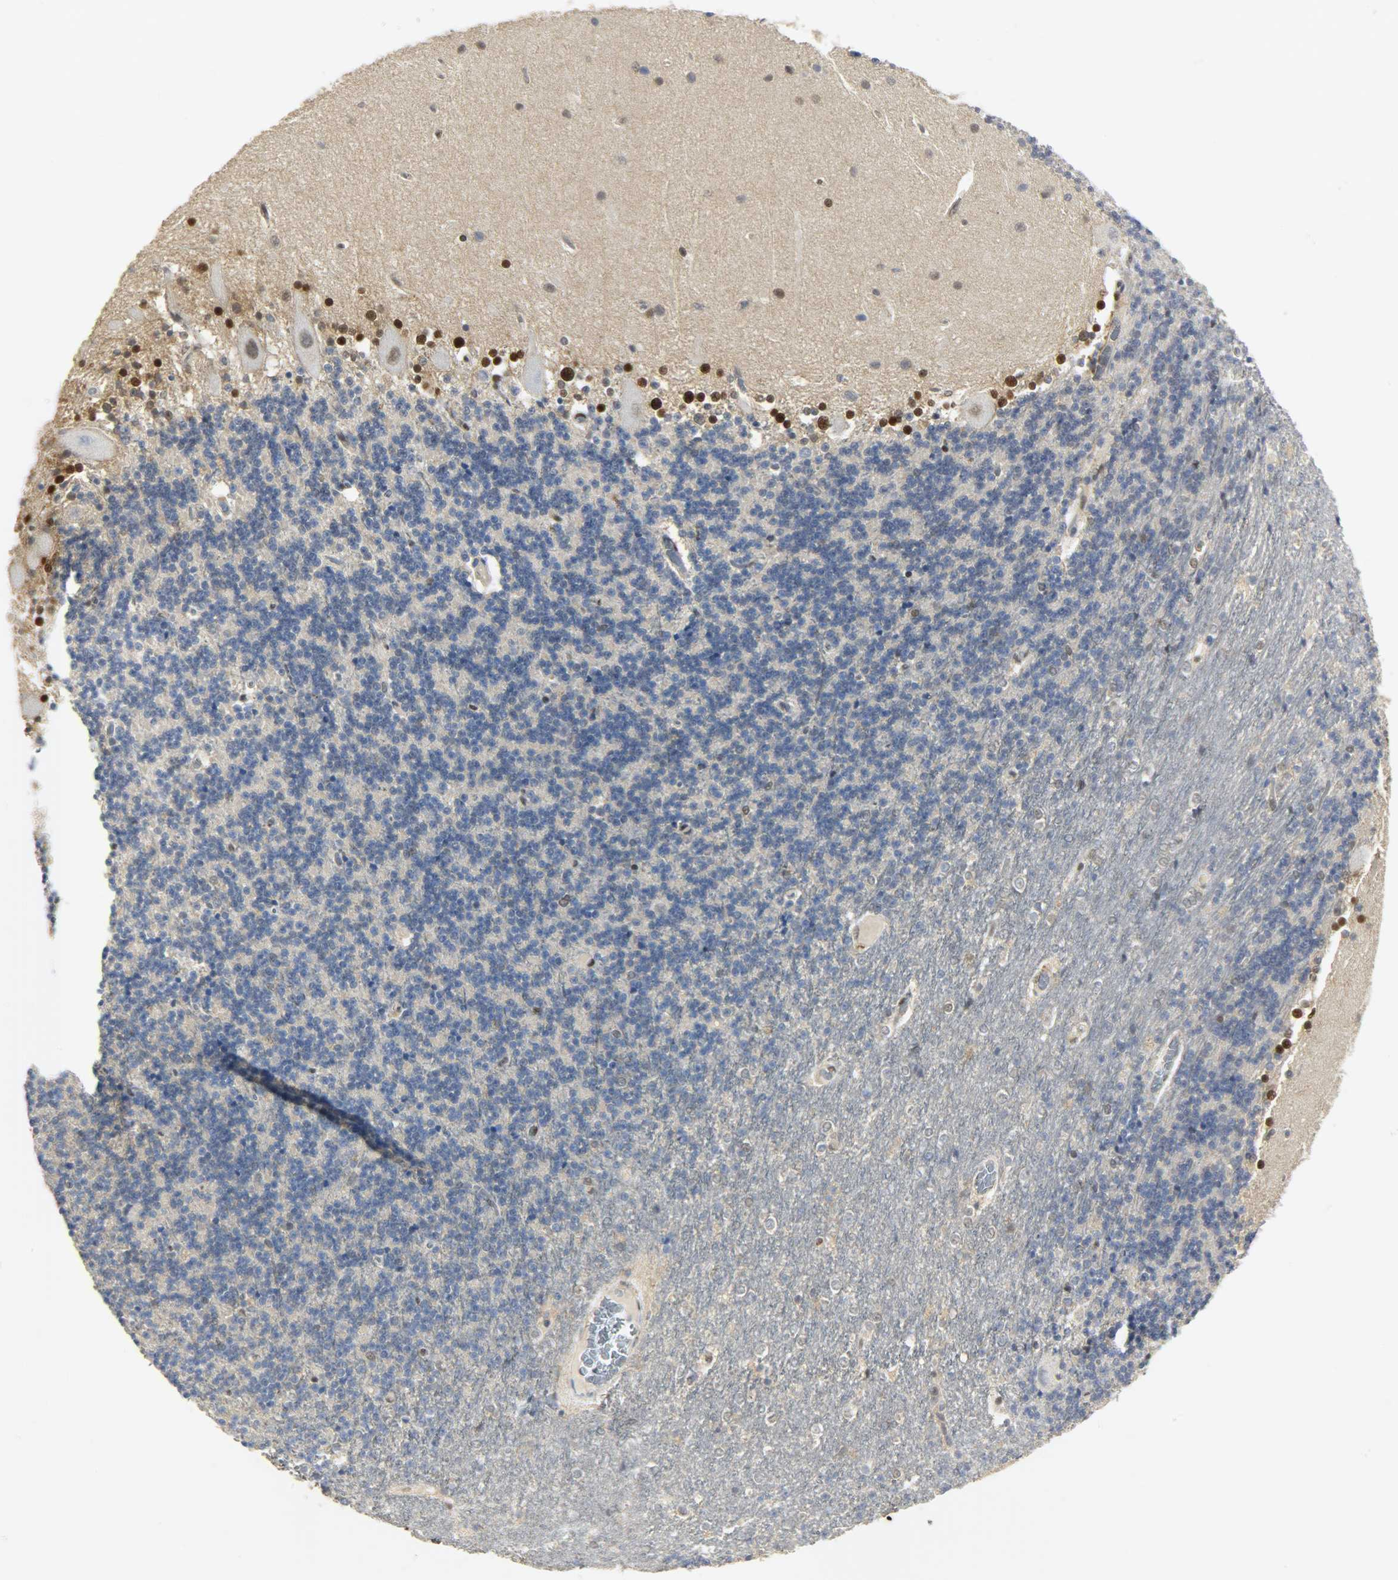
{"staining": {"intensity": "moderate", "quantity": "<25%", "location": "nuclear"}, "tissue": "cerebellum", "cell_type": "Cells in granular layer", "image_type": "normal", "snomed": [{"axis": "morphology", "description": "Normal tissue, NOS"}, {"axis": "topography", "description": "Cerebellum"}], "caption": "Benign cerebellum displays moderate nuclear staining in about <25% of cells in granular layer.", "gene": "NPEPL1", "patient": {"sex": "female", "age": 54}}